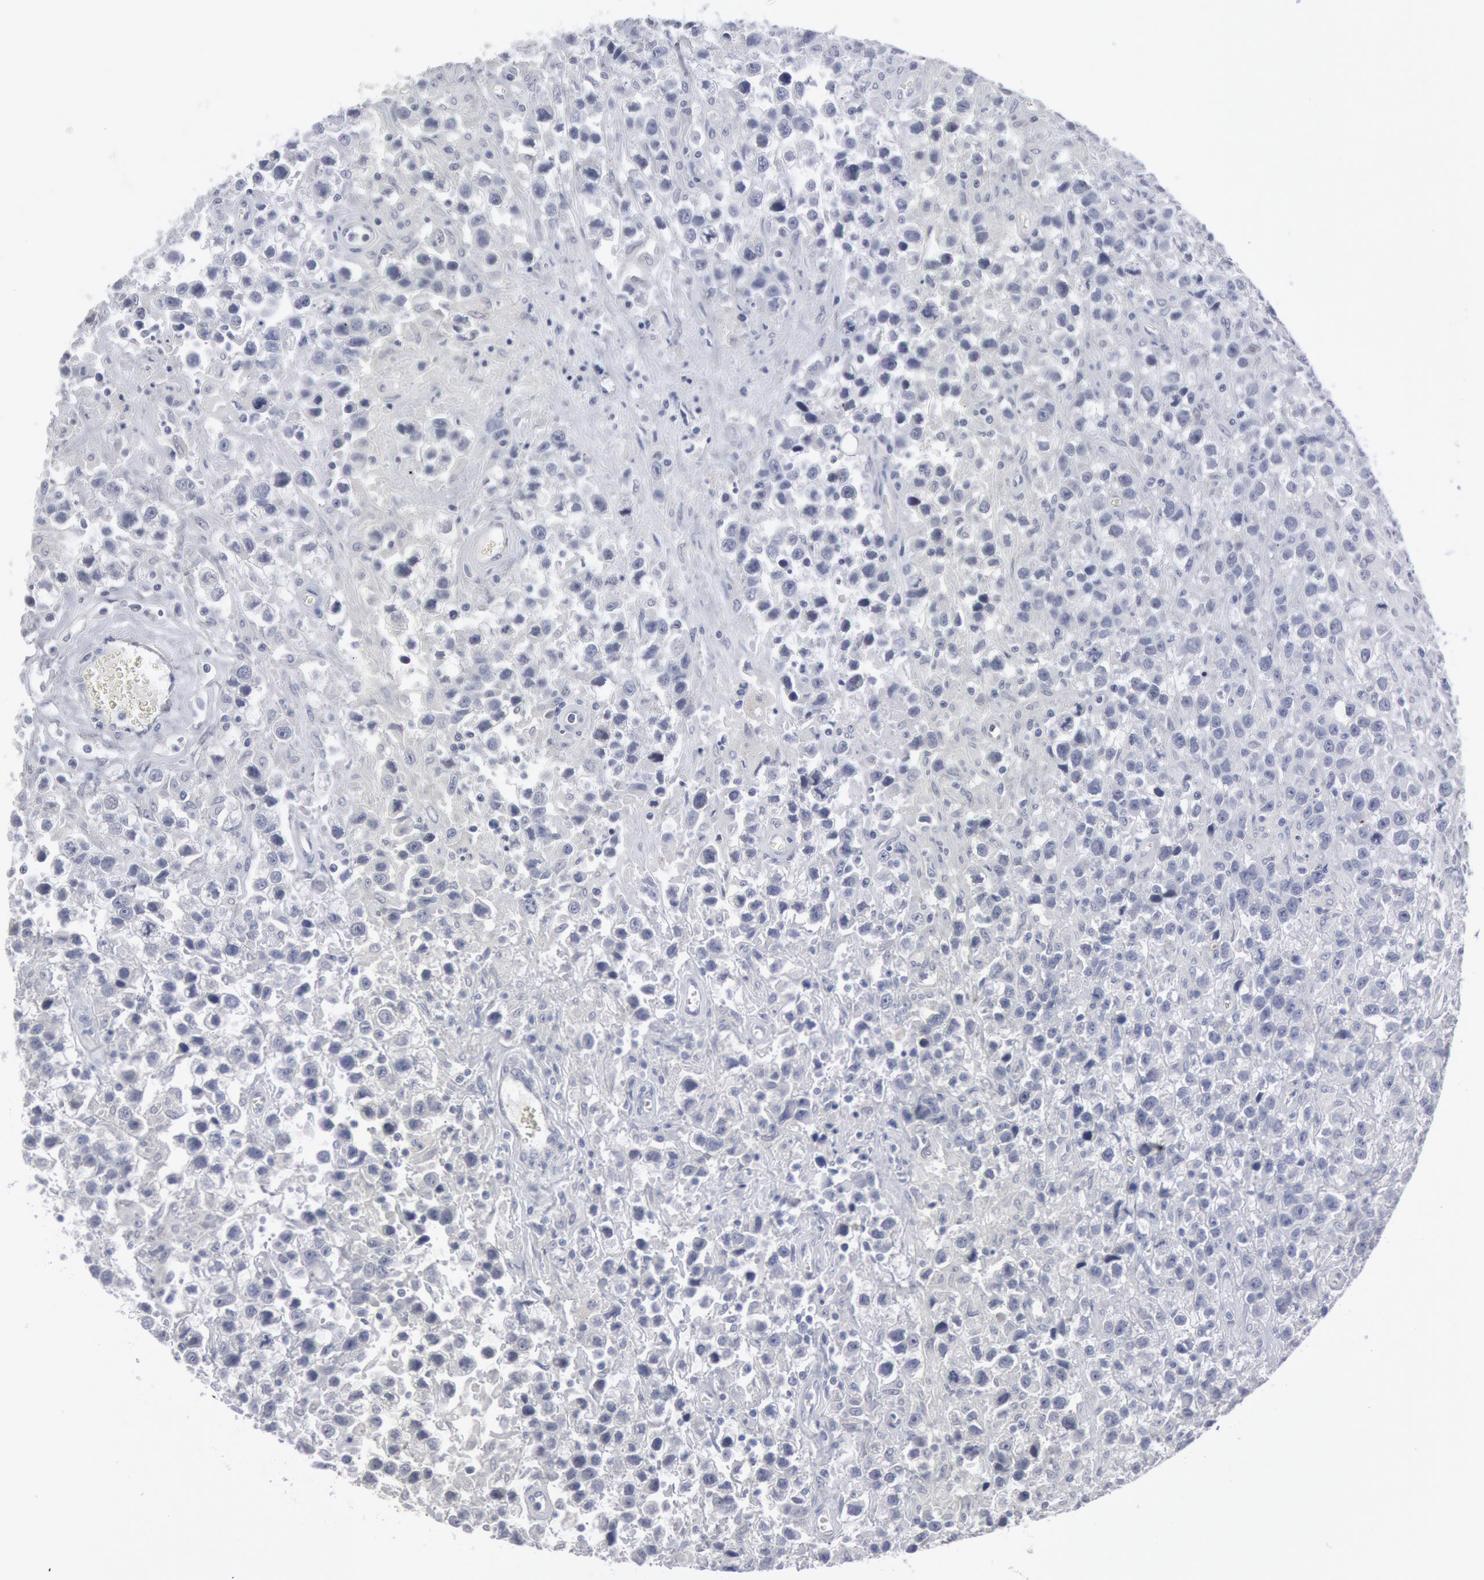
{"staining": {"intensity": "negative", "quantity": "none", "location": "none"}, "tissue": "testis cancer", "cell_type": "Tumor cells", "image_type": "cancer", "snomed": [{"axis": "morphology", "description": "Seminoma, NOS"}, {"axis": "topography", "description": "Testis"}], "caption": "The histopathology image displays no significant staining in tumor cells of testis seminoma. (Immunohistochemistry, brightfield microscopy, high magnification).", "gene": "DMC1", "patient": {"sex": "male", "age": 43}}